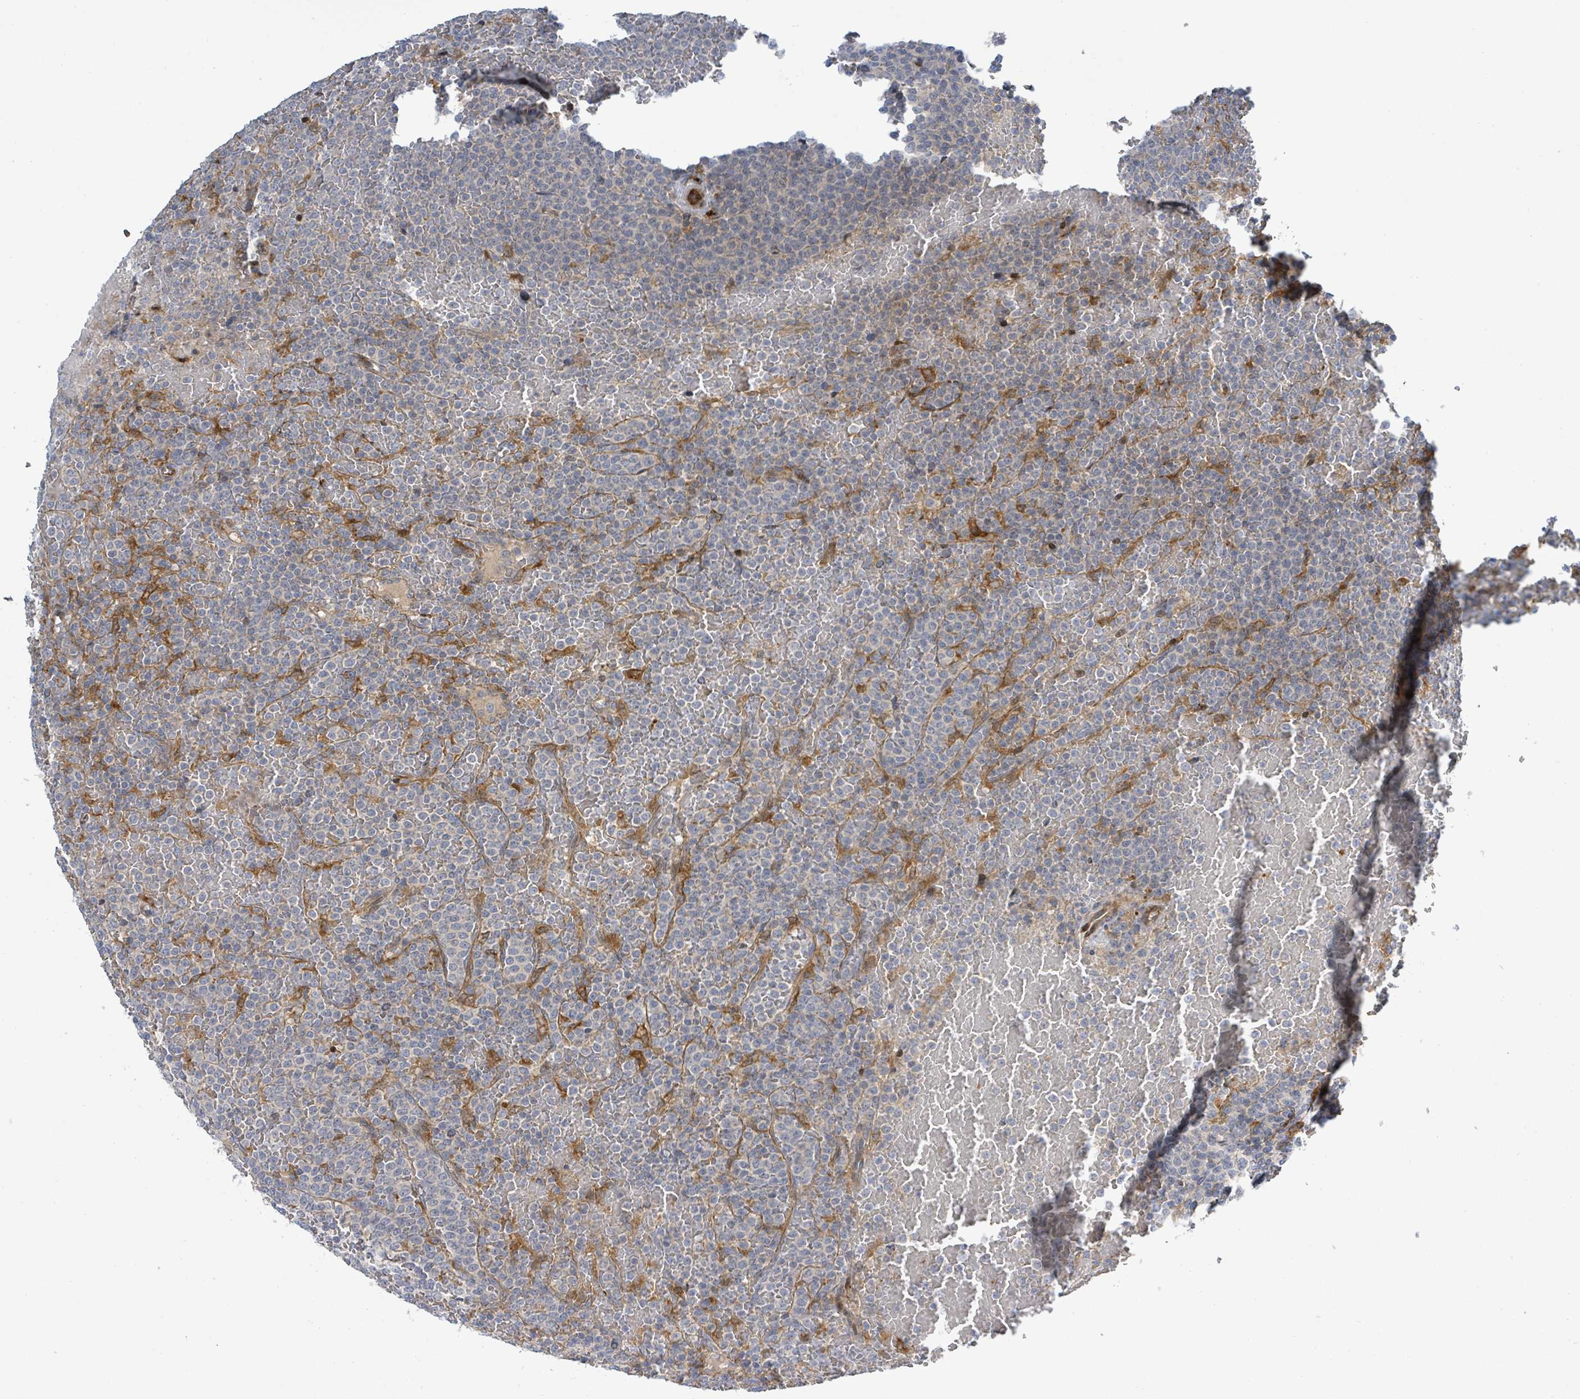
{"staining": {"intensity": "negative", "quantity": "none", "location": "none"}, "tissue": "lymphoma", "cell_type": "Tumor cells", "image_type": "cancer", "snomed": [{"axis": "morphology", "description": "Malignant lymphoma, non-Hodgkin's type, Low grade"}, {"axis": "topography", "description": "Spleen"}], "caption": "The image exhibits no significant positivity in tumor cells of low-grade malignant lymphoma, non-Hodgkin's type. (DAB immunohistochemistry visualized using brightfield microscopy, high magnification).", "gene": "CFAP210", "patient": {"sex": "male", "age": 60}}